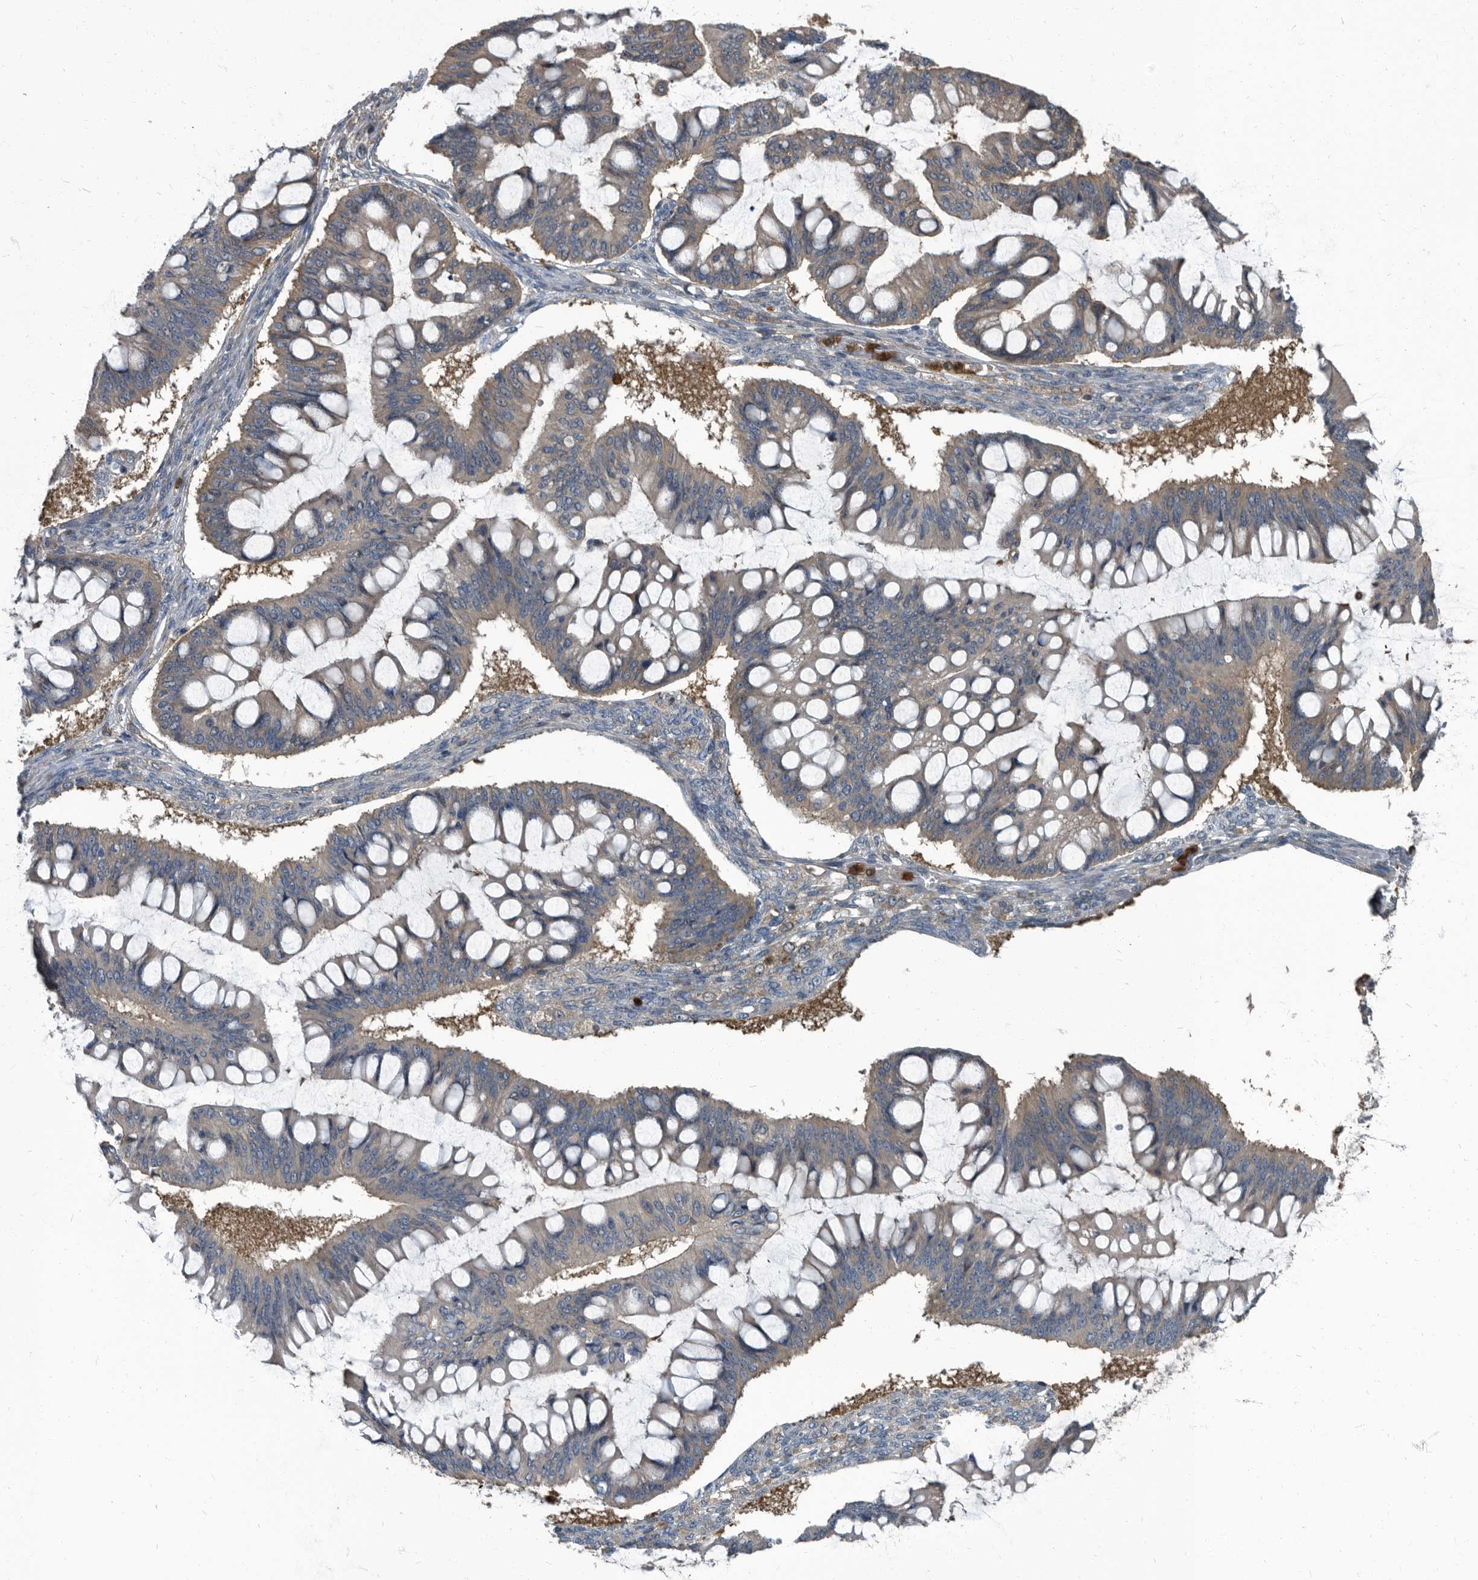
{"staining": {"intensity": "weak", "quantity": "25%-75%", "location": "cytoplasmic/membranous"}, "tissue": "ovarian cancer", "cell_type": "Tumor cells", "image_type": "cancer", "snomed": [{"axis": "morphology", "description": "Cystadenocarcinoma, mucinous, NOS"}, {"axis": "topography", "description": "Ovary"}], "caption": "Immunohistochemistry (IHC) (DAB) staining of human mucinous cystadenocarcinoma (ovarian) reveals weak cytoplasmic/membranous protein staining in about 25%-75% of tumor cells.", "gene": "CDV3", "patient": {"sex": "female", "age": 73}}